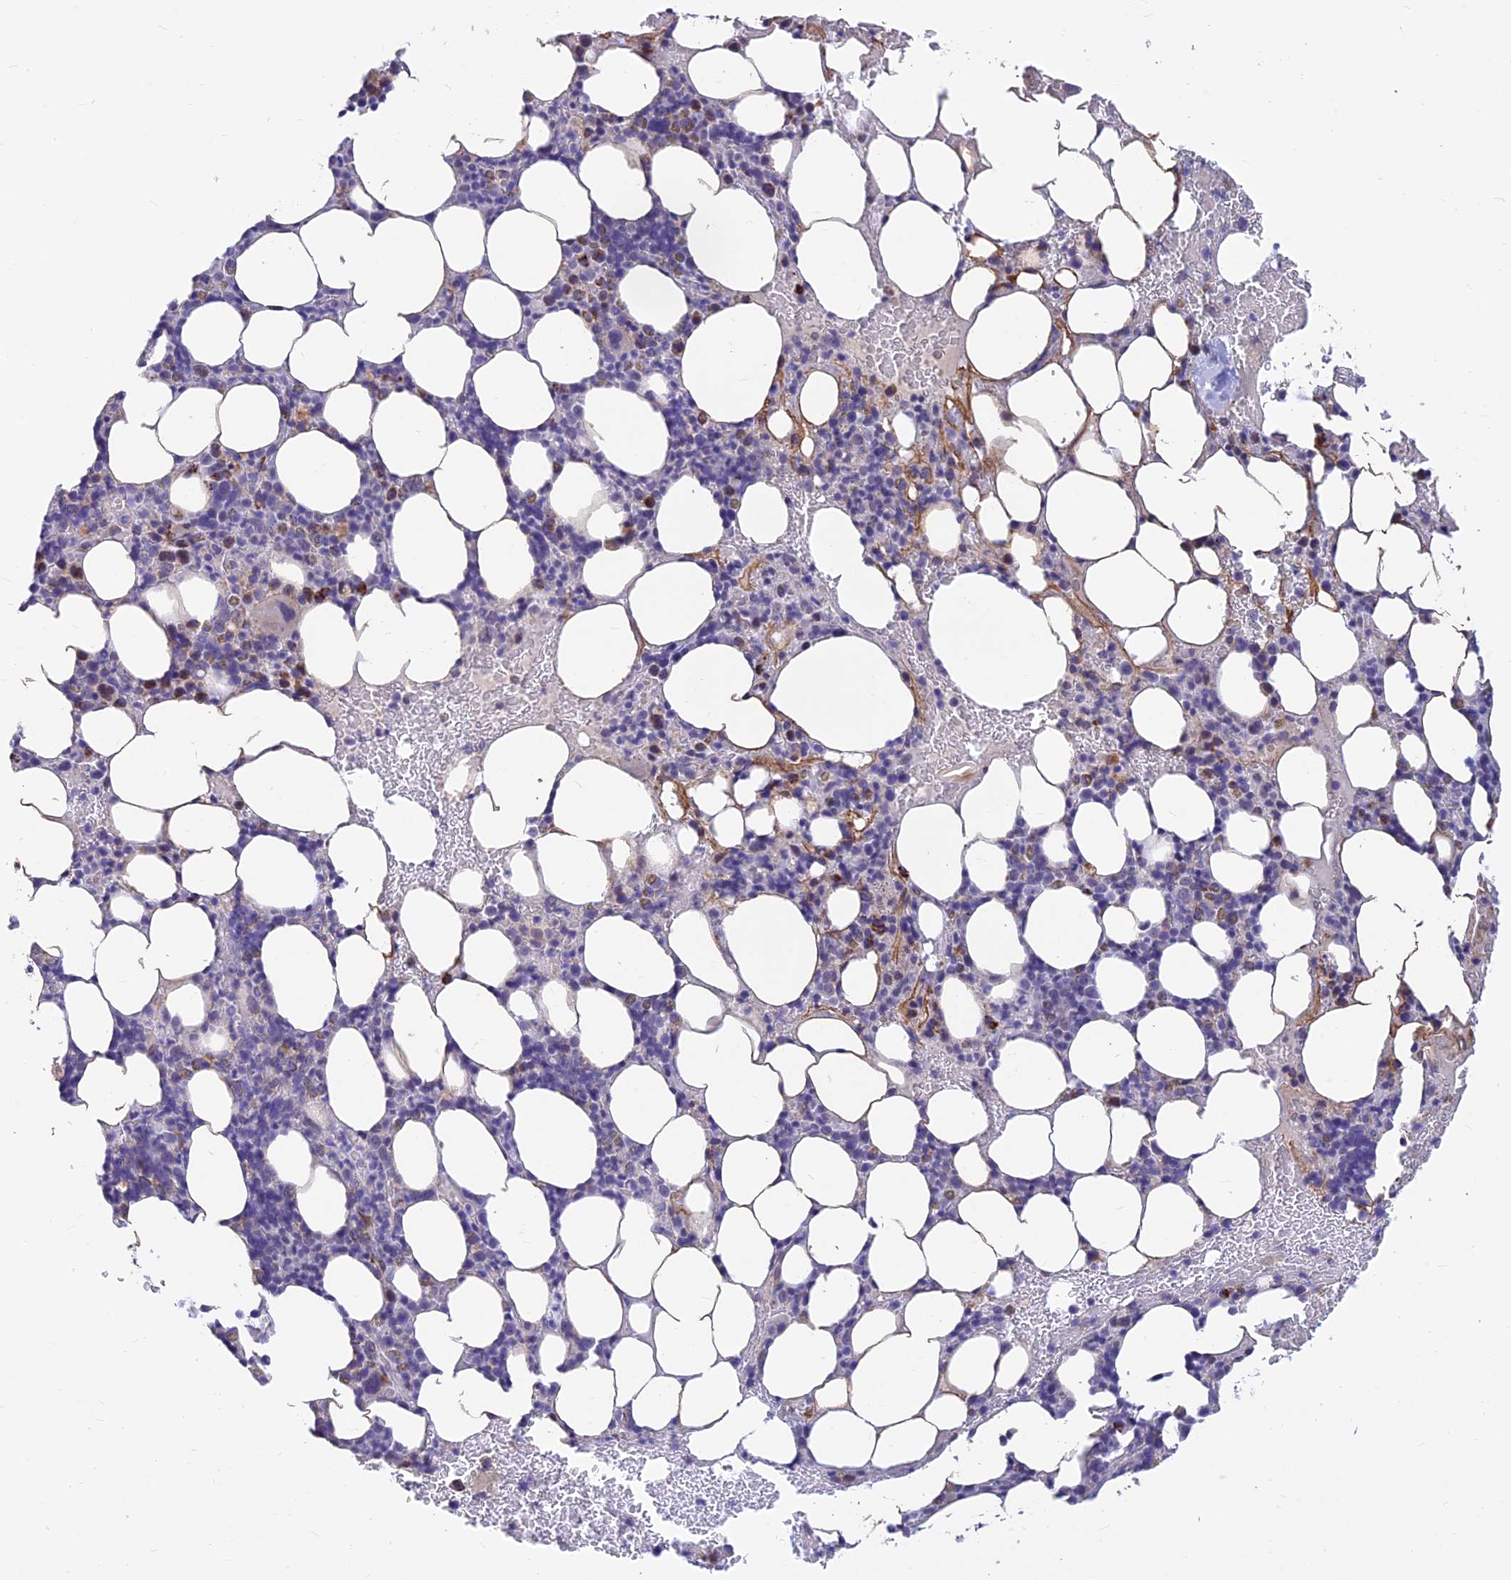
{"staining": {"intensity": "moderate", "quantity": "<25%", "location": "cytoplasmic/membranous"}, "tissue": "bone marrow", "cell_type": "Hematopoietic cells", "image_type": "normal", "snomed": [{"axis": "morphology", "description": "Normal tissue, NOS"}, {"axis": "topography", "description": "Bone marrow"}], "caption": "The photomicrograph displays immunohistochemical staining of benign bone marrow. There is moderate cytoplasmic/membranous positivity is appreciated in approximately <25% of hematopoietic cells. Using DAB (brown) and hematoxylin (blue) stains, captured at high magnification using brightfield microscopy.", "gene": "ALDH1L2", "patient": {"sex": "male", "age": 78}}